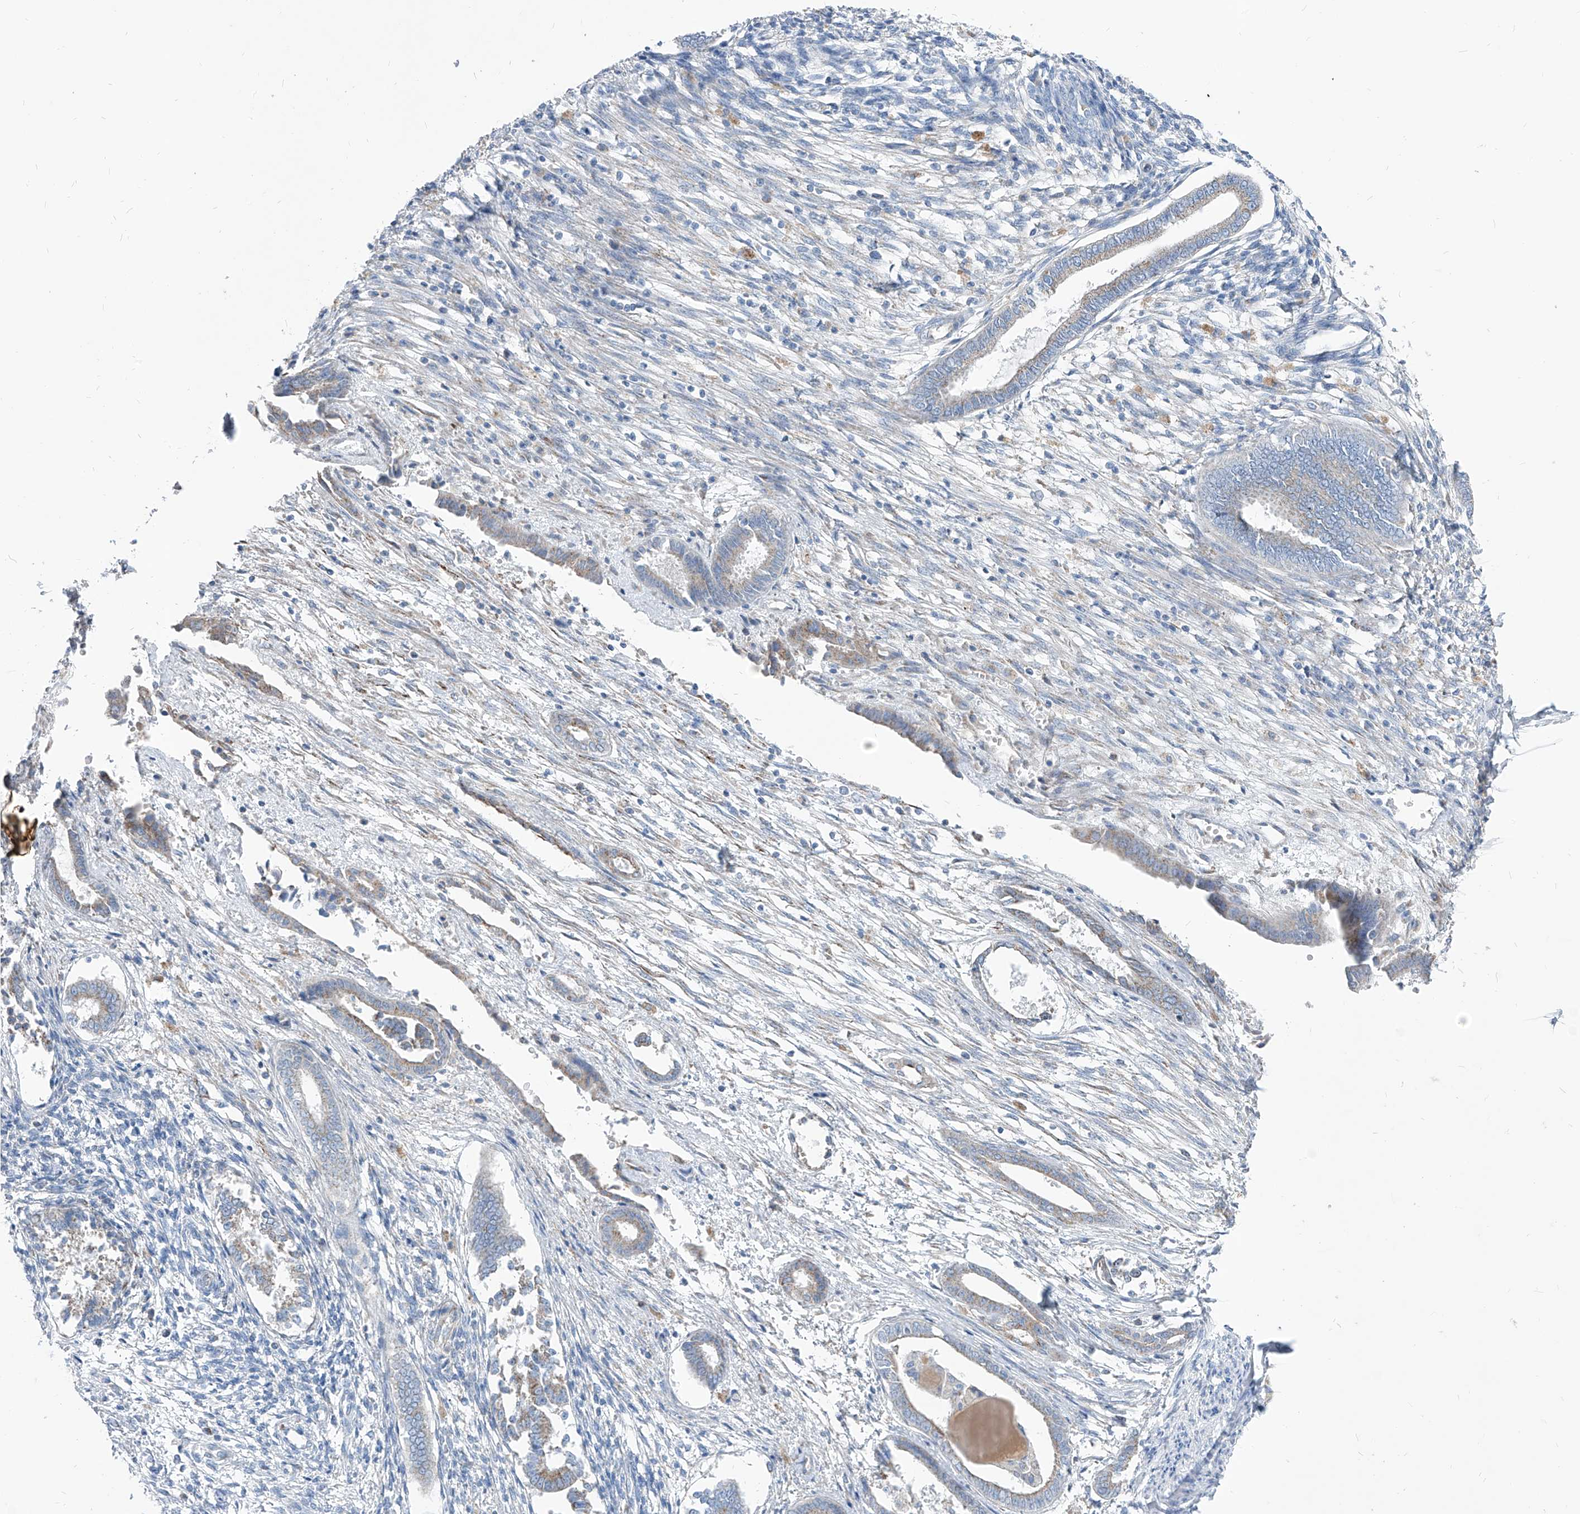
{"staining": {"intensity": "negative", "quantity": "none", "location": "none"}, "tissue": "endometrium", "cell_type": "Cells in endometrial stroma", "image_type": "normal", "snomed": [{"axis": "morphology", "description": "Normal tissue, NOS"}, {"axis": "topography", "description": "Endometrium"}], "caption": "A high-resolution micrograph shows immunohistochemistry (IHC) staining of unremarkable endometrium, which shows no significant expression in cells in endometrial stroma. The staining is performed using DAB brown chromogen with nuclei counter-stained in using hematoxylin.", "gene": "AGPS", "patient": {"sex": "female", "age": 56}}